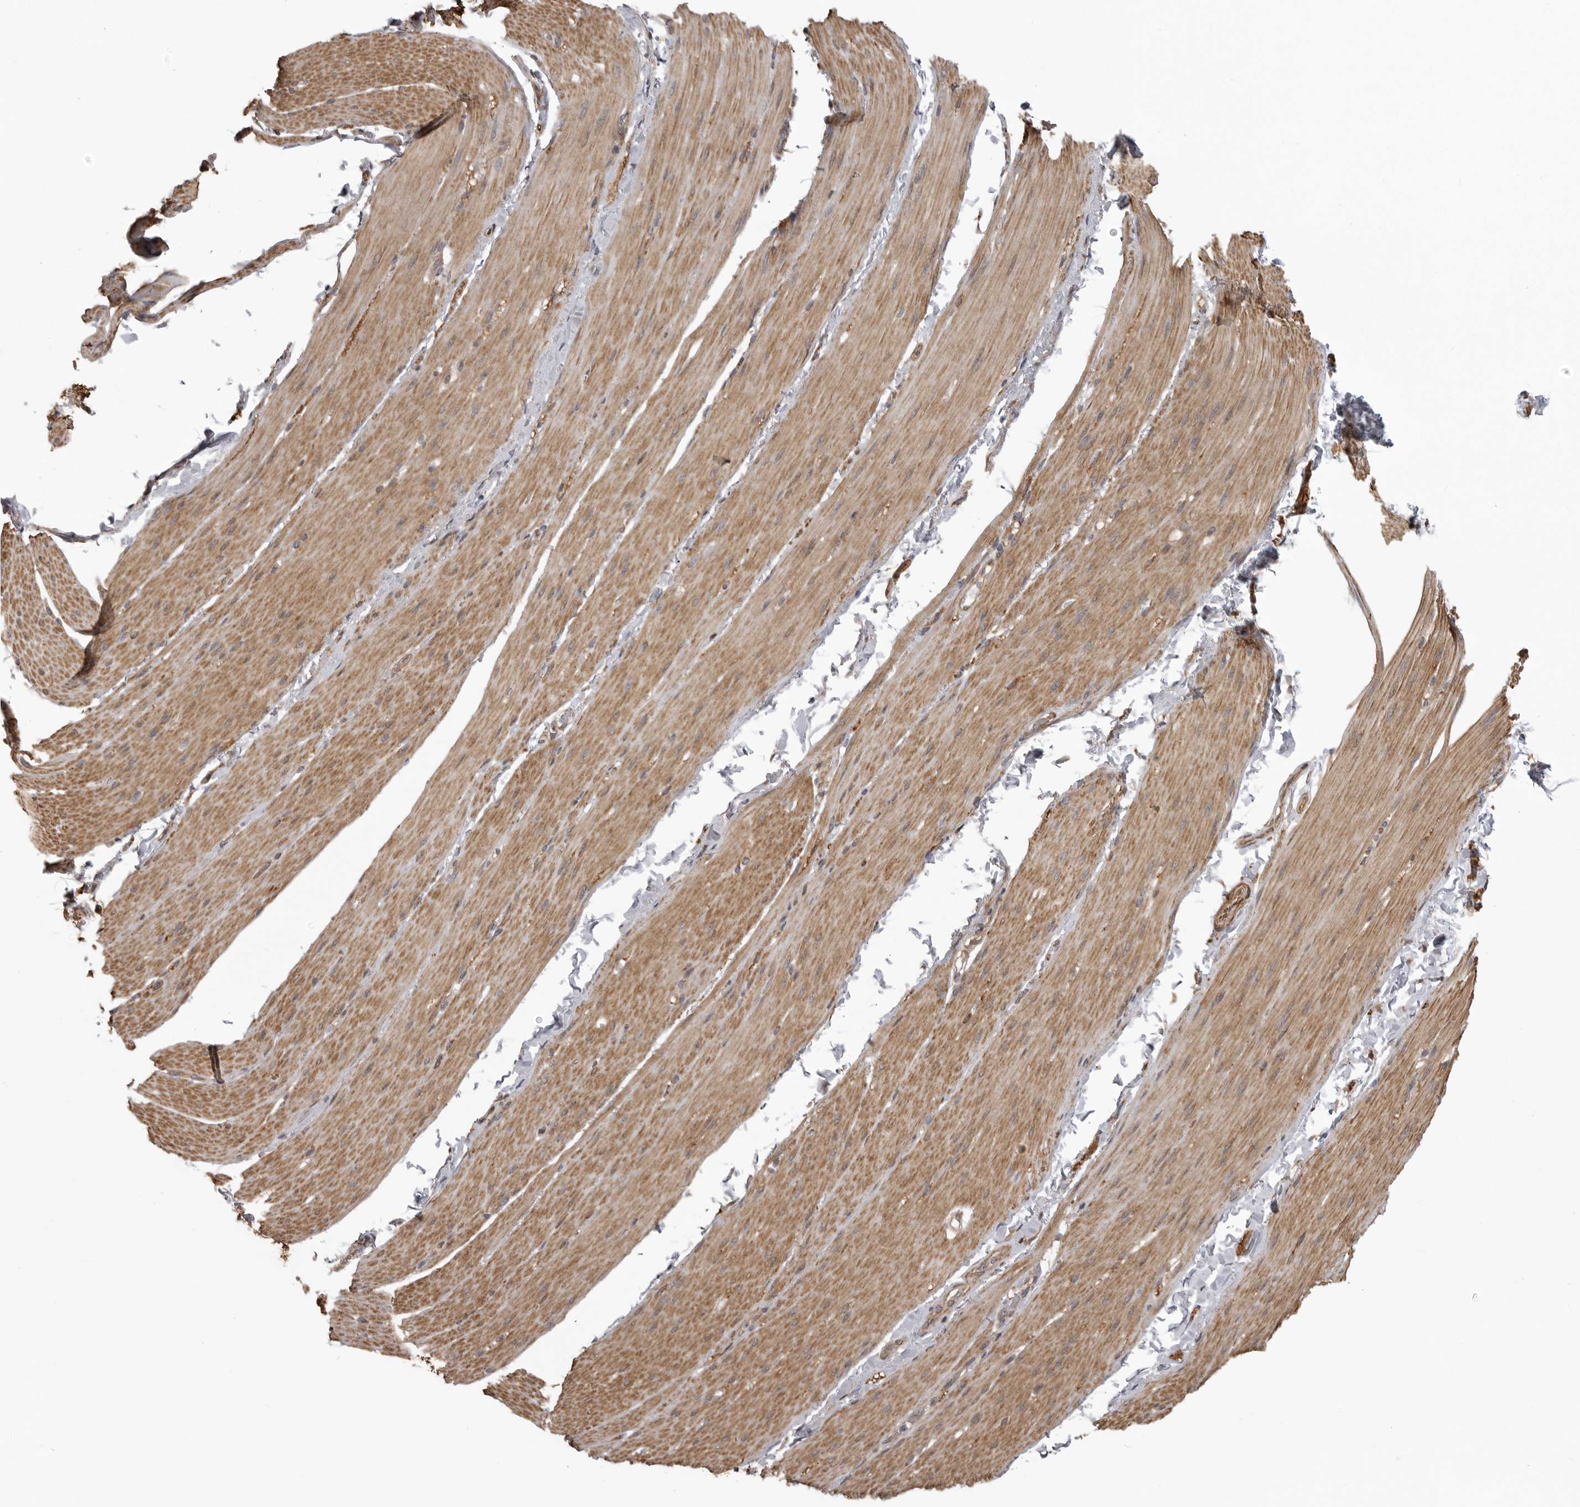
{"staining": {"intensity": "moderate", "quantity": ">75%", "location": "cytoplasmic/membranous"}, "tissue": "smooth muscle", "cell_type": "Smooth muscle cells", "image_type": "normal", "snomed": [{"axis": "morphology", "description": "Normal tissue, NOS"}, {"axis": "topography", "description": "Smooth muscle"}, {"axis": "topography", "description": "Small intestine"}], "caption": "Immunohistochemistry (DAB) staining of benign human smooth muscle reveals moderate cytoplasmic/membranous protein expression in about >75% of smooth muscle cells. The staining was performed using DAB to visualize the protein expression in brown, while the nuclei were stained in blue with hematoxylin (Magnification: 20x).", "gene": "ZNRF1", "patient": {"sex": "female", "age": 84}}